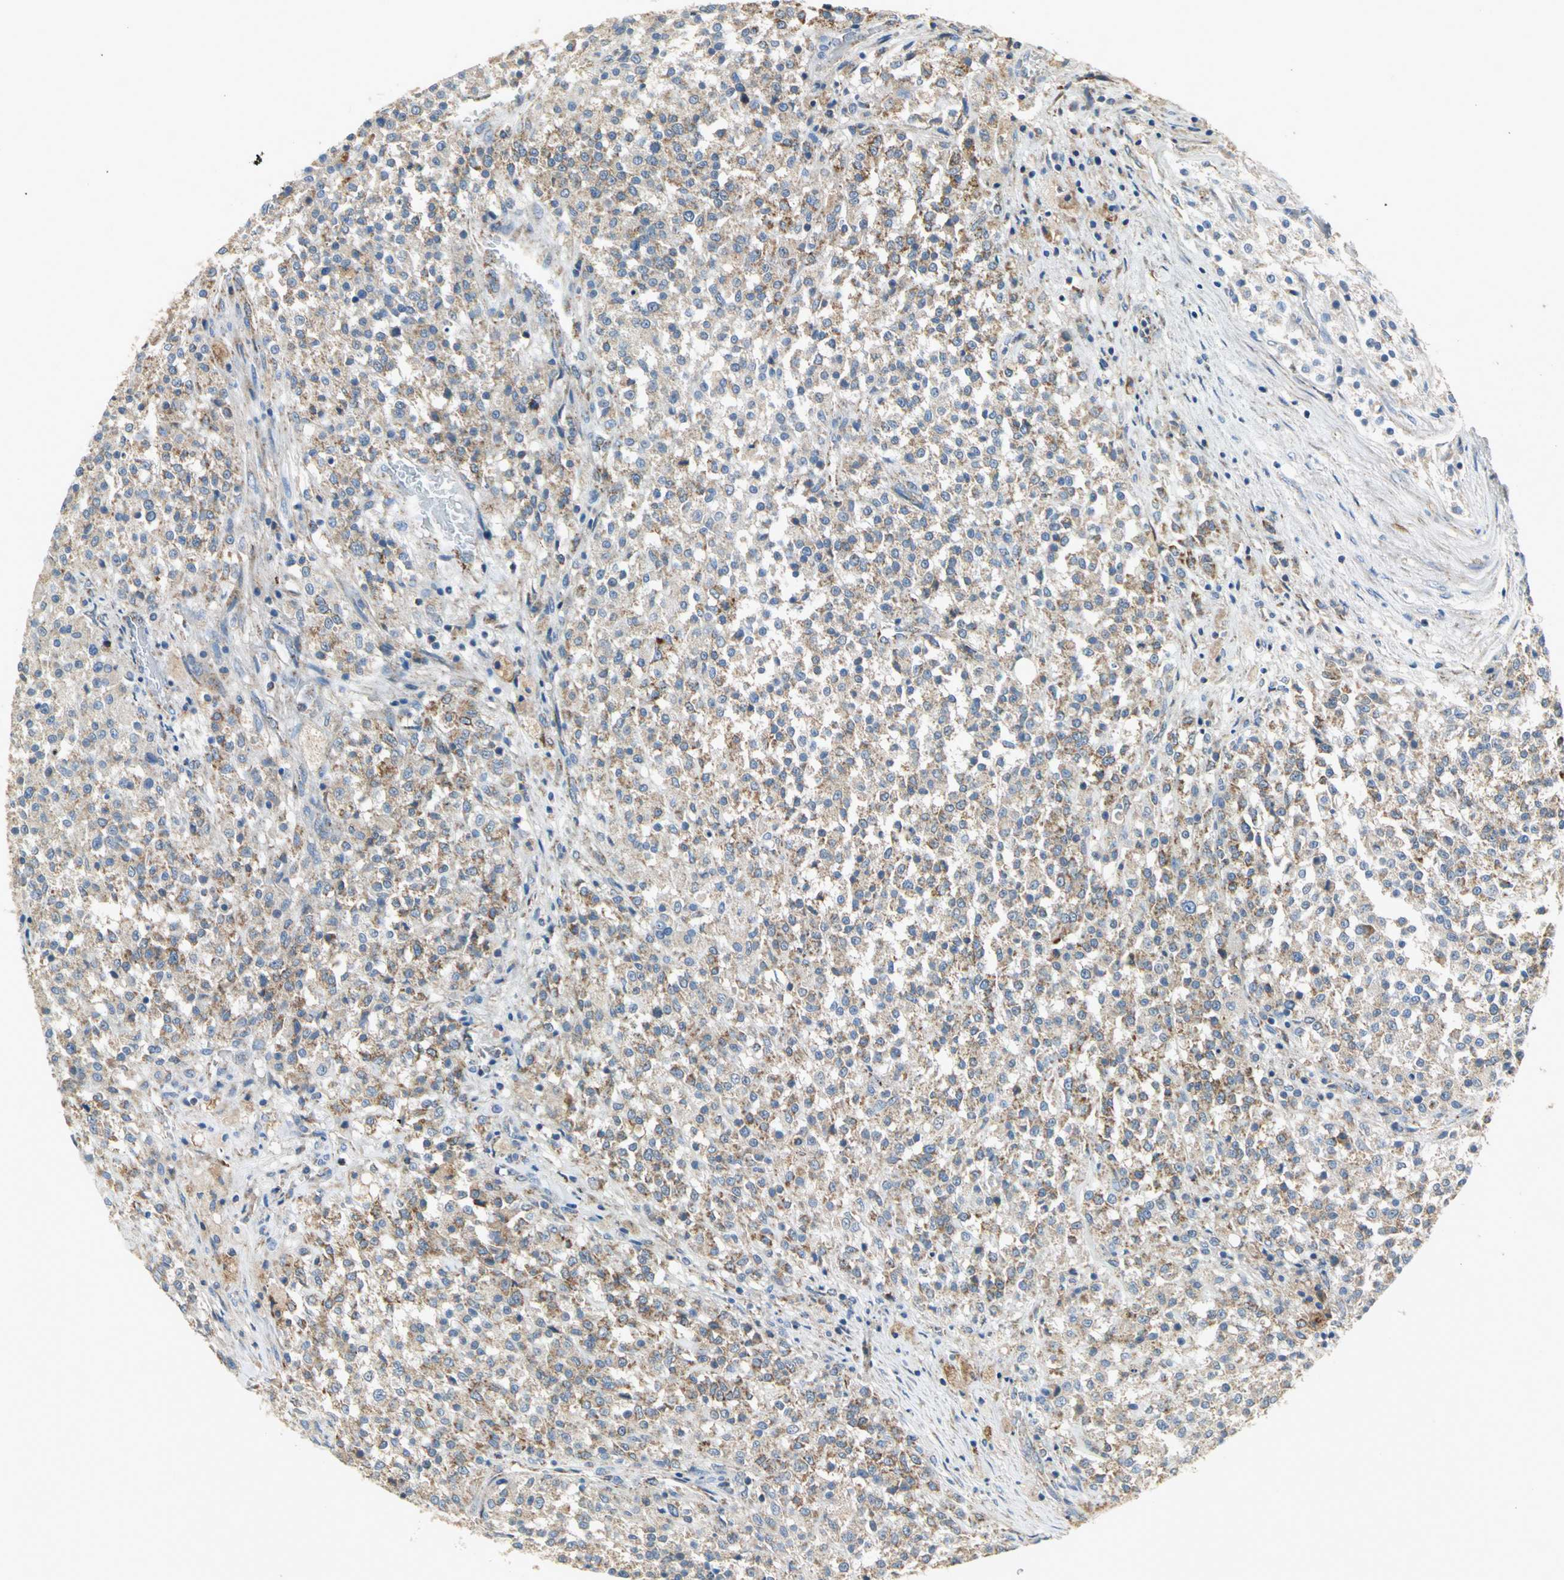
{"staining": {"intensity": "moderate", "quantity": ">75%", "location": "cytoplasmic/membranous"}, "tissue": "testis cancer", "cell_type": "Tumor cells", "image_type": "cancer", "snomed": [{"axis": "morphology", "description": "Seminoma, NOS"}, {"axis": "topography", "description": "Testis"}], "caption": "Immunohistochemistry photomicrograph of testis cancer (seminoma) stained for a protein (brown), which exhibits medium levels of moderate cytoplasmic/membranous positivity in approximately >75% of tumor cells.", "gene": "NDUFB5", "patient": {"sex": "male", "age": 59}}